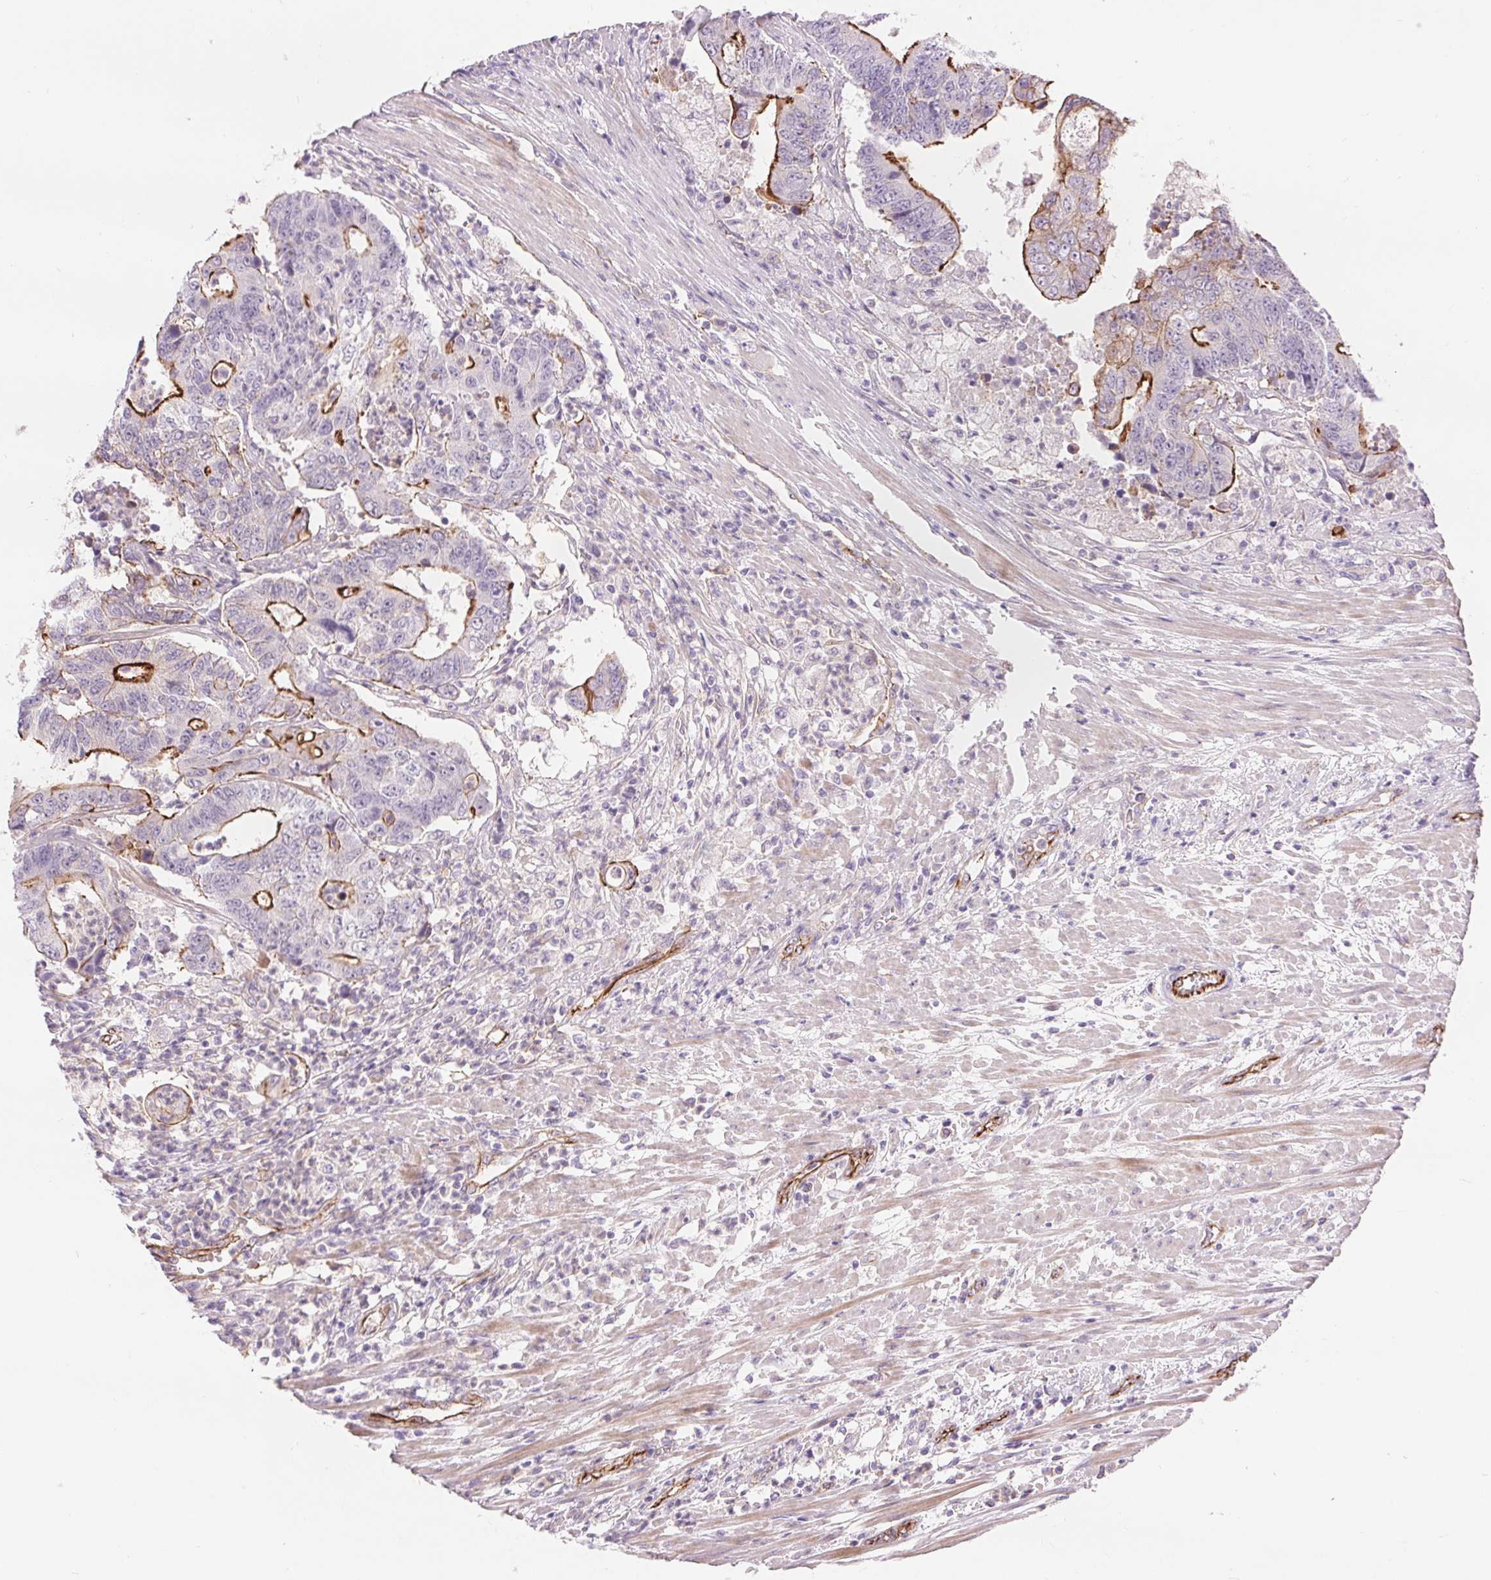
{"staining": {"intensity": "strong", "quantity": "25%-75%", "location": "cytoplasmic/membranous"}, "tissue": "colorectal cancer", "cell_type": "Tumor cells", "image_type": "cancer", "snomed": [{"axis": "morphology", "description": "Adenocarcinoma, NOS"}, {"axis": "topography", "description": "Colon"}], "caption": "Tumor cells demonstrate high levels of strong cytoplasmic/membranous staining in about 25%-75% of cells in human colorectal cancer. The staining was performed using DAB, with brown indicating positive protein expression. Nuclei are stained blue with hematoxylin.", "gene": "DIXDC1", "patient": {"sex": "female", "age": 48}}